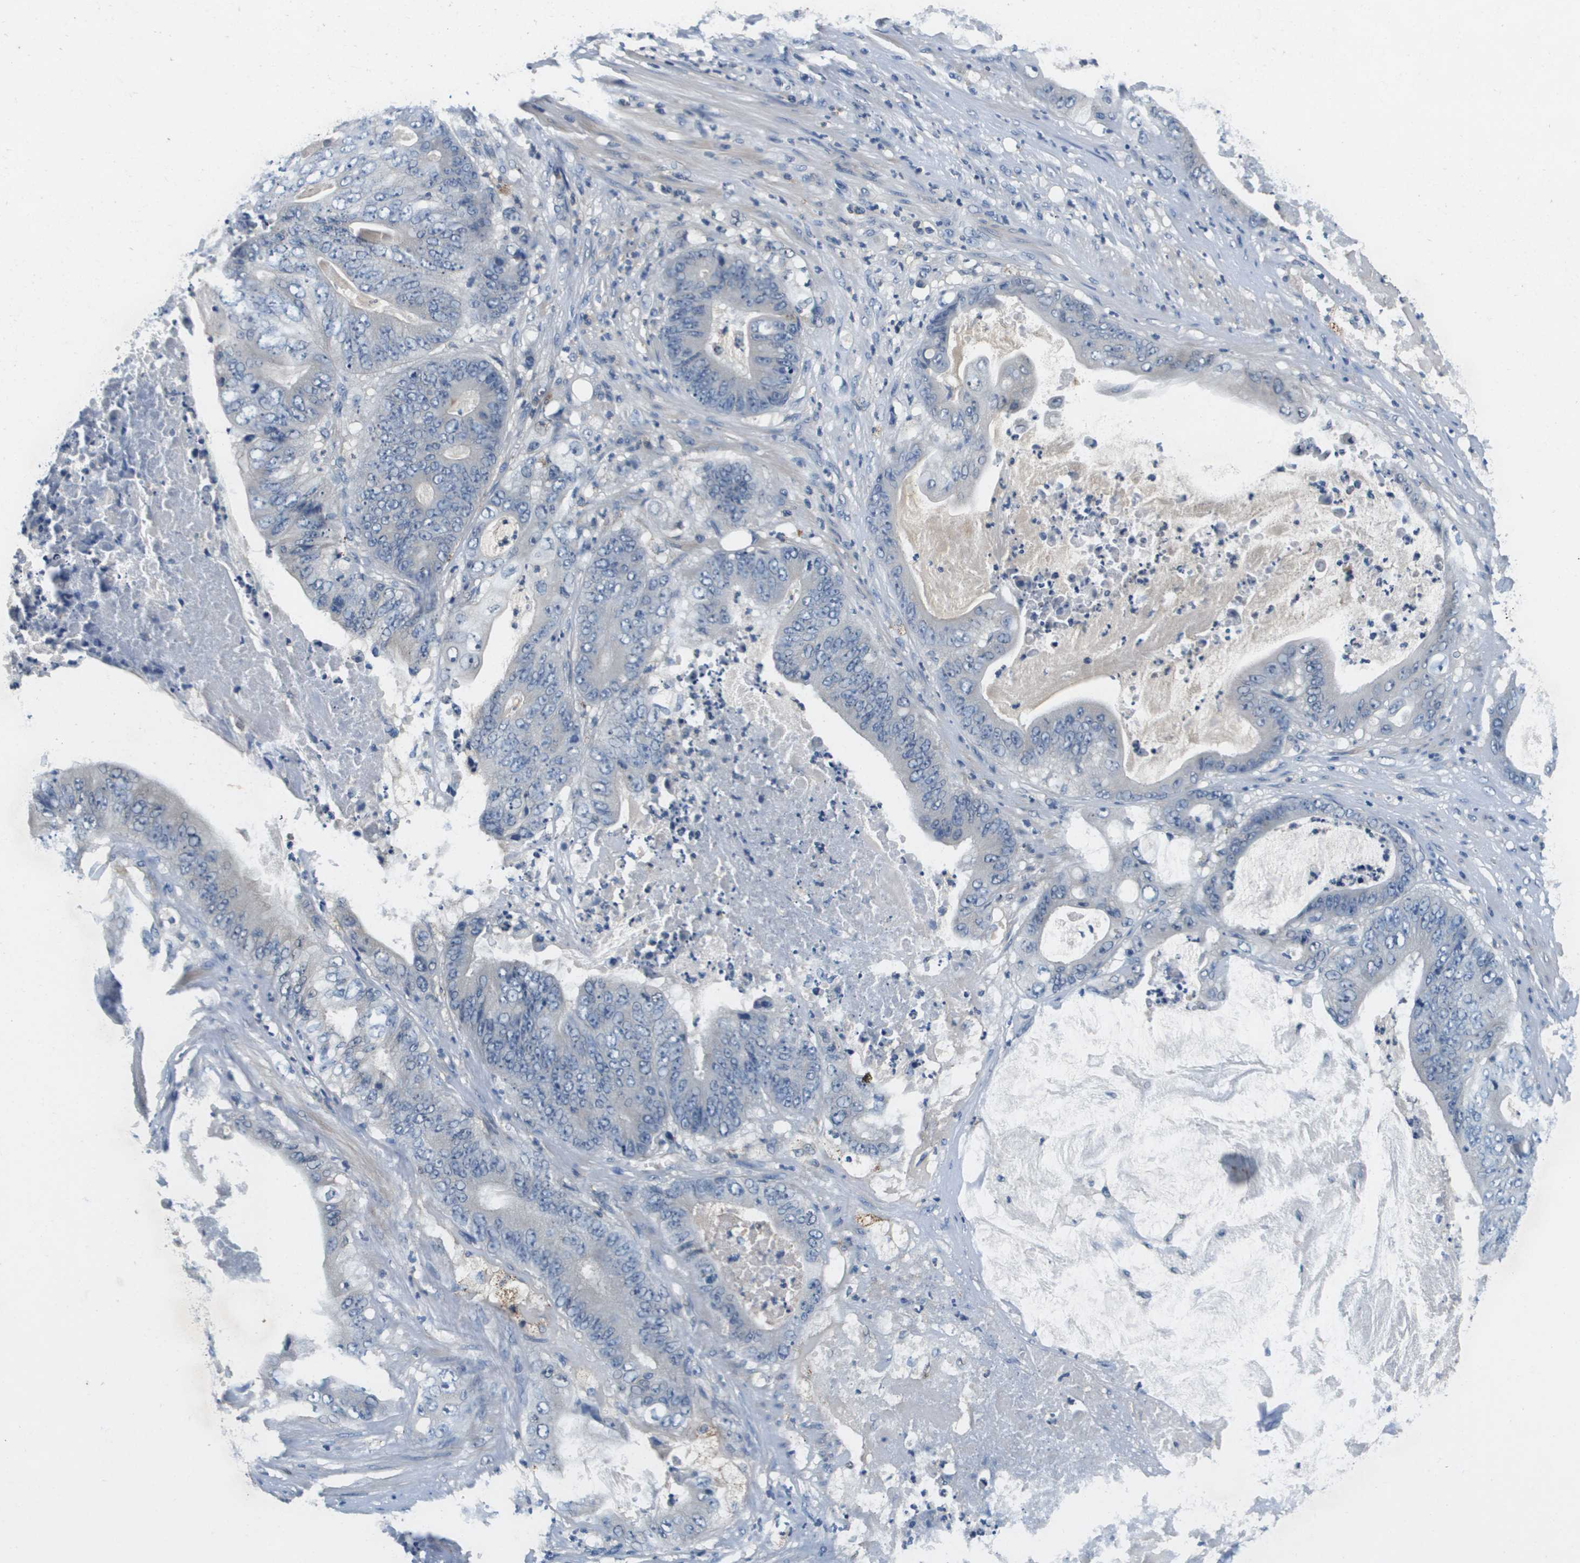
{"staining": {"intensity": "negative", "quantity": "none", "location": "none"}, "tissue": "stomach cancer", "cell_type": "Tumor cells", "image_type": "cancer", "snomed": [{"axis": "morphology", "description": "Adenocarcinoma, NOS"}, {"axis": "topography", "description": "Stomach"}], "caption": "IHC photomicrograph of neoplastic tissue: stomach adenocarcinoma stained with DAB (3,3'-diaminobenzidine) demonstrates no significant protein expression in tumor cells.", "gene": "KCNQ5", "patient": {"sex": "female", "age": 73}}